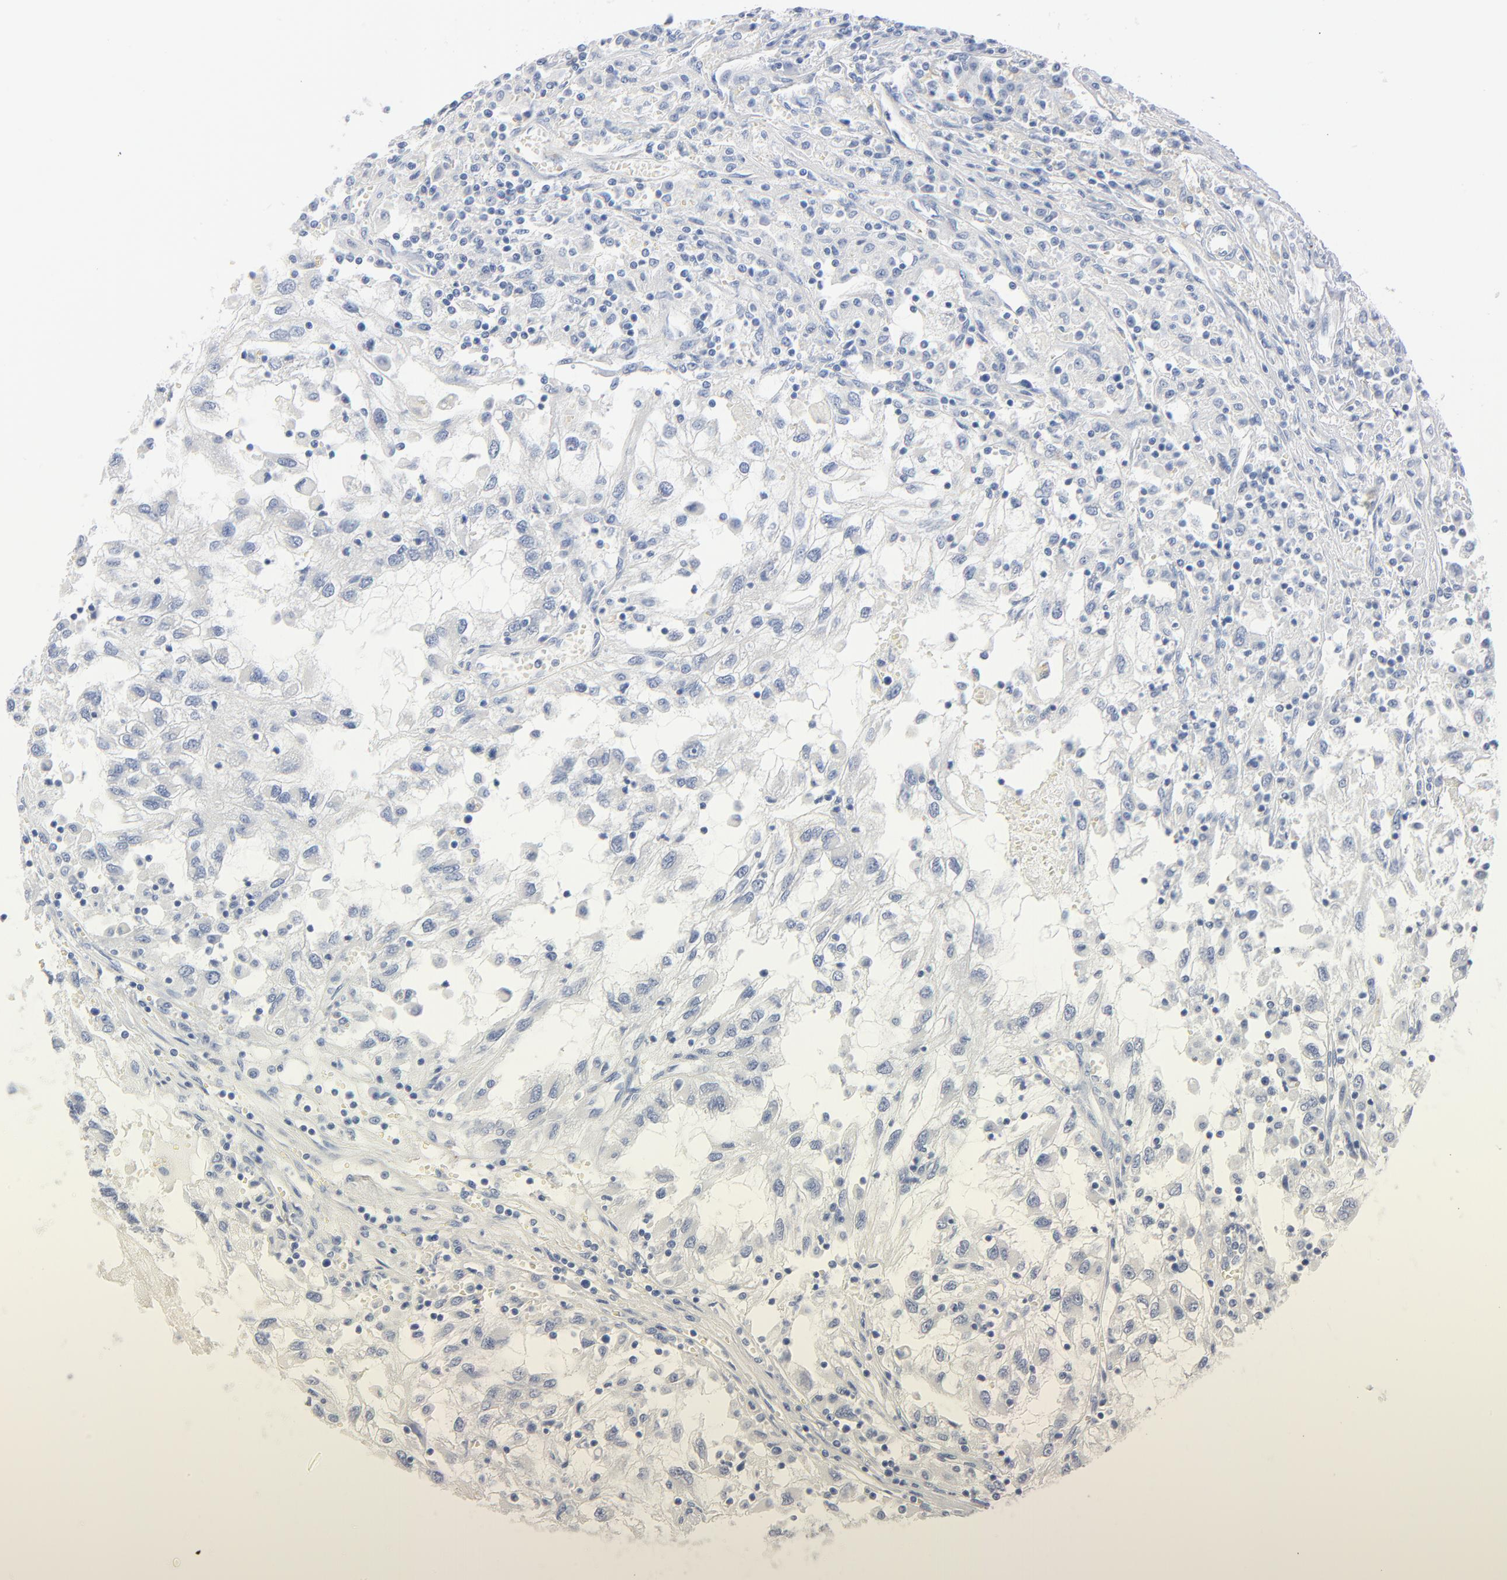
{"staining": {"intensity": "negative", "quantity": "none", "location": "none"}, "tissue": "renal cancer", "cell_type": "Tumor cells", "image_type": "cancer", "snomed": [{"axis": "morphology", "description": "Normal tissue, NOS"}, {"axis": "morphology", "description": "Adenocarcinoma, NOS"}, {"axis": "topography", "description": "Kidney"}], "caption": "Immunohistochemistry micrograph of human adenocarcinoma (renal) stained for a protein (brown), which shows no expression in tumor cells.", "gene": "IFT43", "patient": {"sex": "male", "age": 71}}